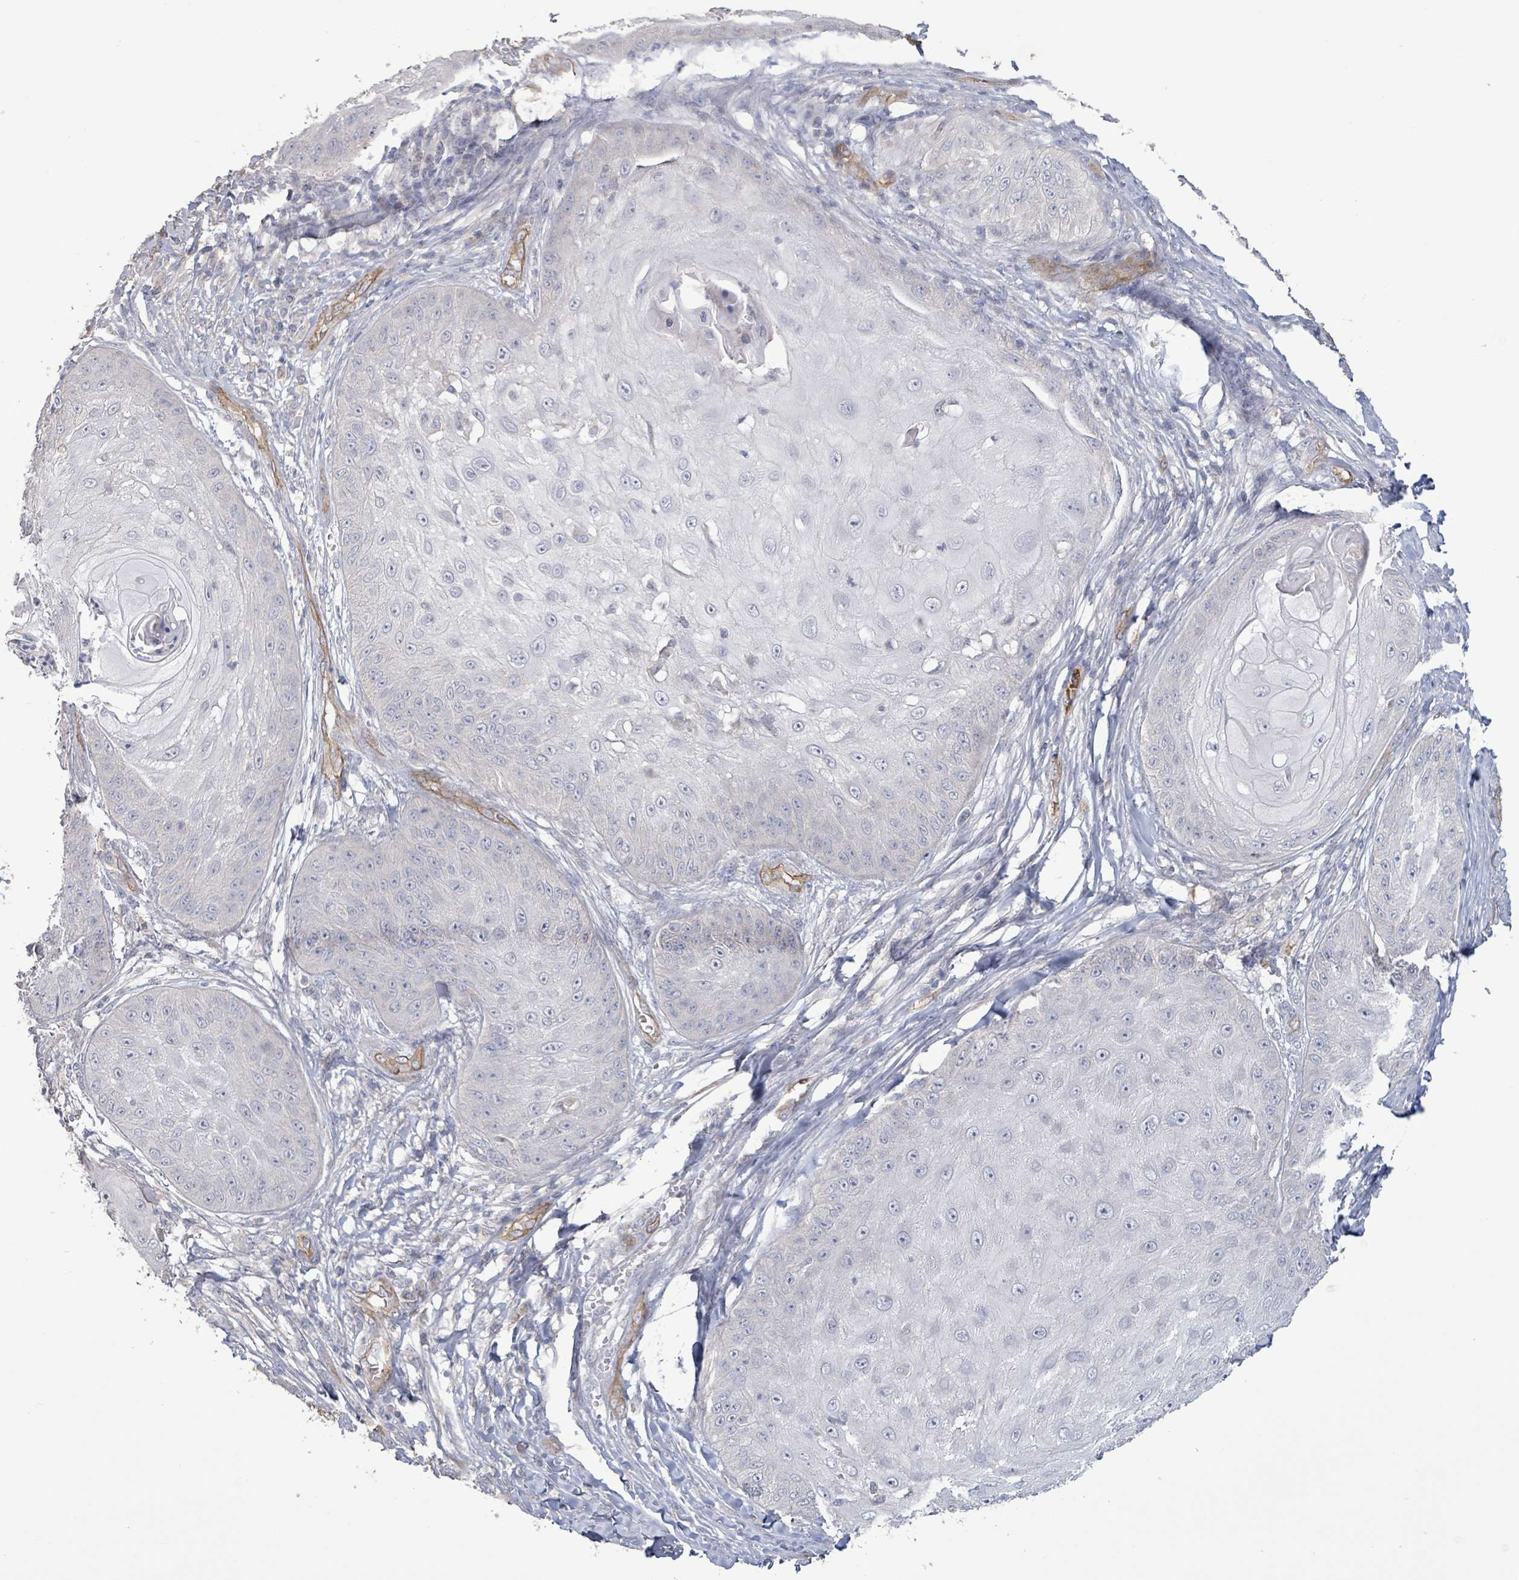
{"staining": {"intensity": "negative", "quantity": "none", "location": "none"}, "tissue": "skin cancer", "cell_type": "Tumor cells", "image_type": "cancer", "snomed": [{"axis": "morphology", "description": "Squamous cell carcinoma, NOS"}, {"axis": "topography", "description": "Skin"}], "caption": "IHC of skin squamous cell carcinoma exhibits no positivity in tumor cells. Nuclei are stained in blue.", "gene": "KANK3", "patient": {"sex": "male", "age": 70}}